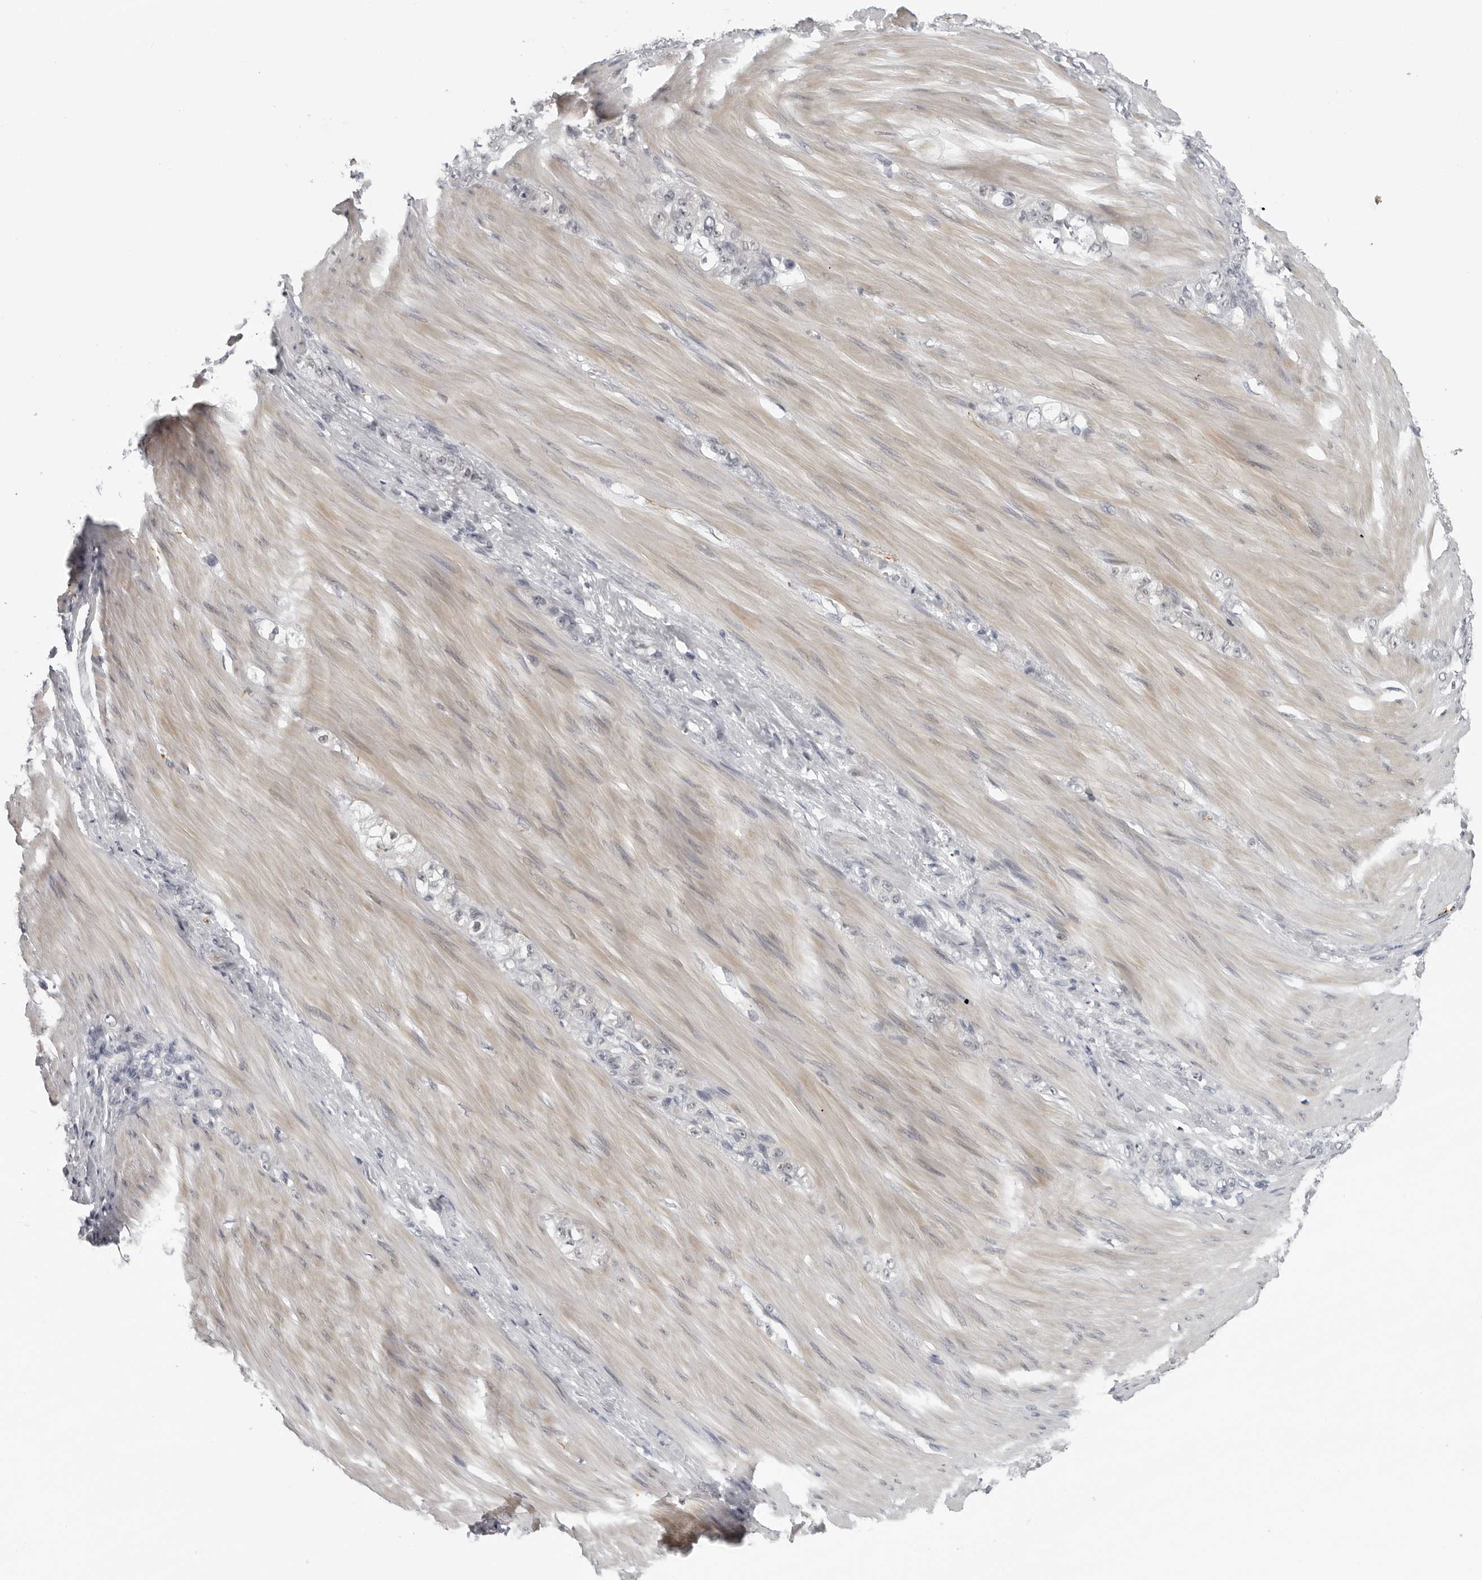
{"staining": {"intensity": "negative", "quantity": "none", "location": "none"}, "tissue": "stomach cancer", "cell_type": "Tumor cells", "image_type": "cancer", "snomed": [{"axis": "morphology", "description": "Normal tissue, NOS"}, {"axis": "morphology", "description": "Adenocarcinoma, NOS"}, {"axis": "topography", "description": "Stomach"}], "caption": "Stomach adenocarcinoma stained for a protein using immunohistochemistry (IHC) exhibits no staining tumor cells.", "gene": "OPLAH", "patient": {"sex": "male", "age": 82}}